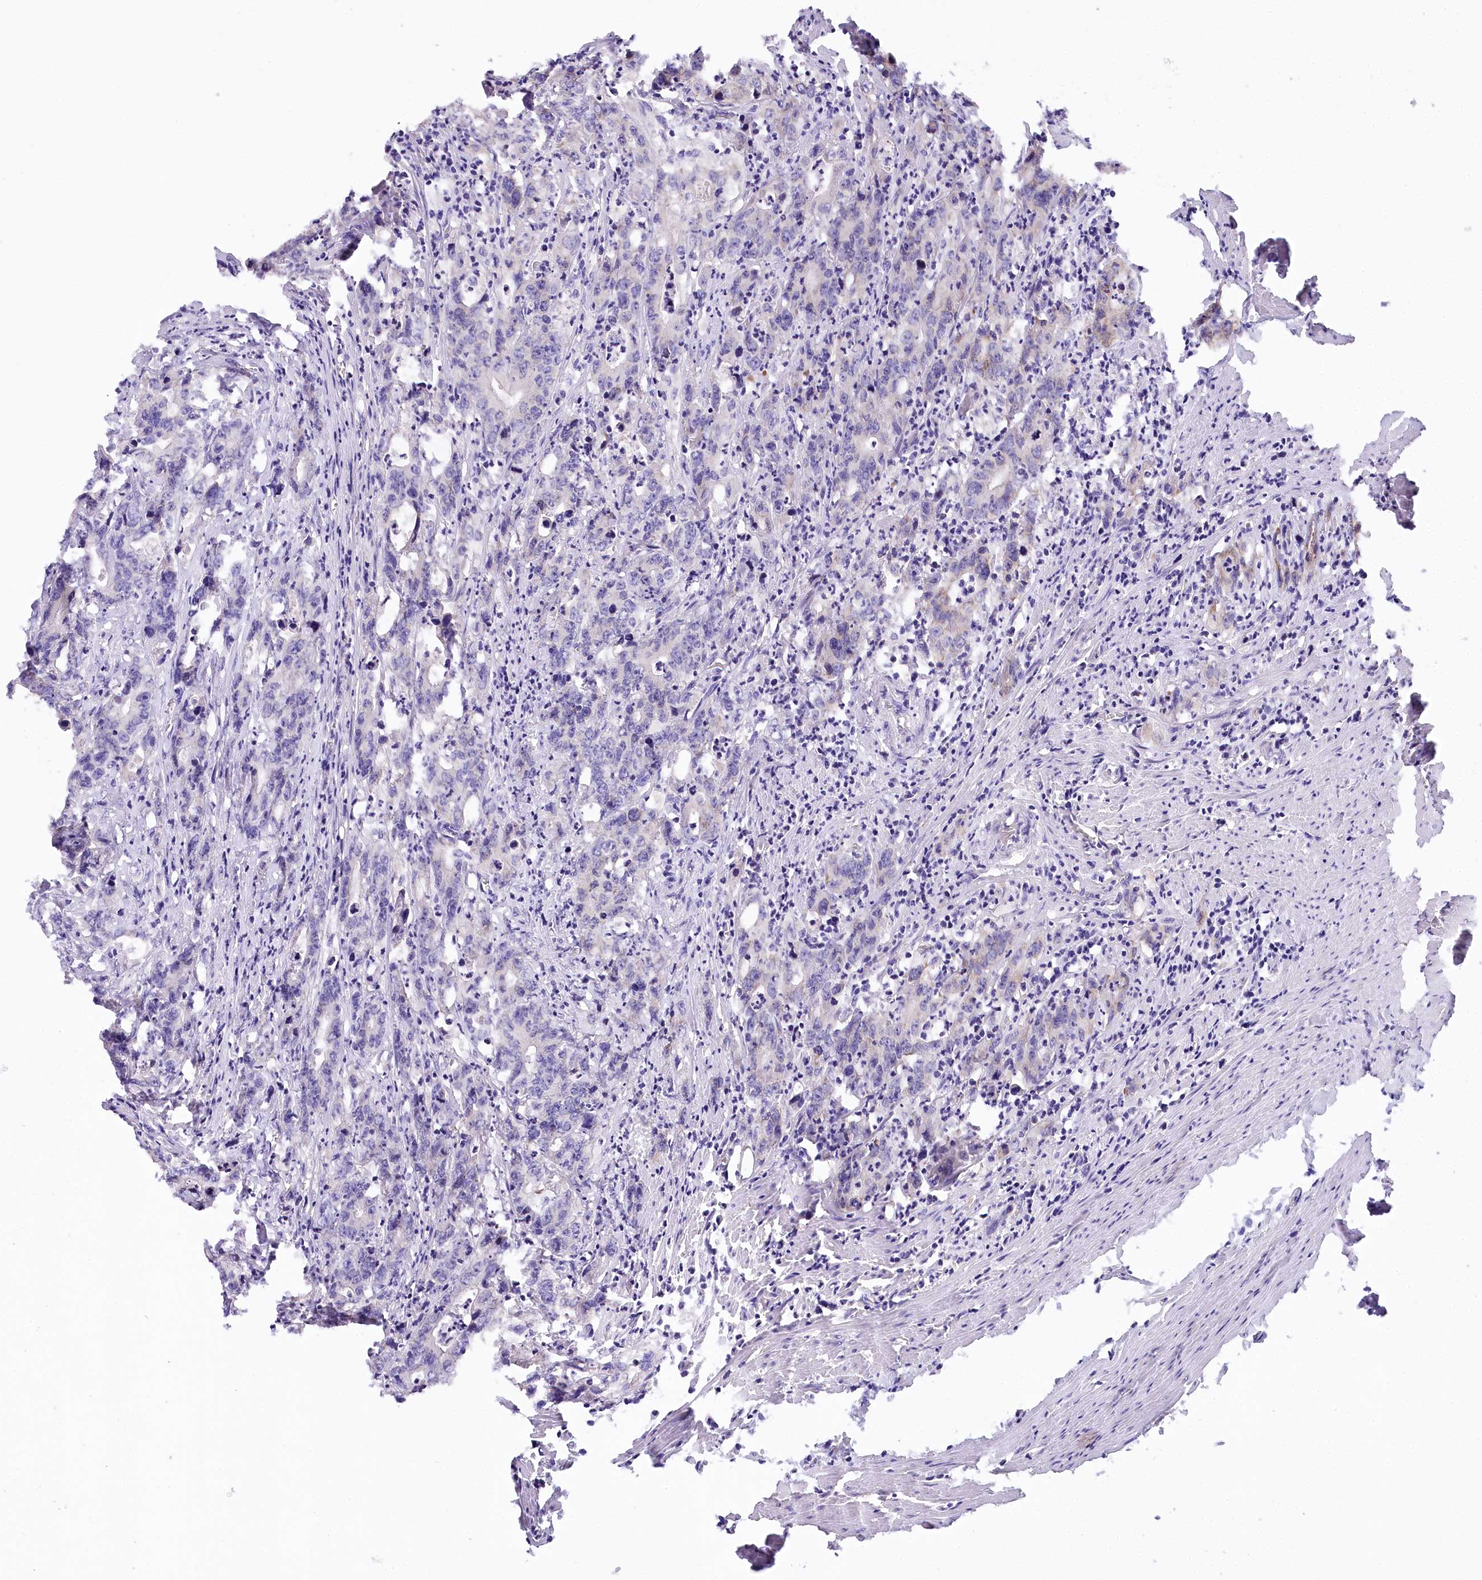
{"staining": {"intensity": "negative", "quantity": "none", "location": "none"}, "tissue": "colorectal cancer", "cell_type": "Tumor cells", "image_type": "cancer", "snomed": [{"axis": "morphology", "description": "Adenocarcinoma, NOS"}, {"axis": "topography", "description": "Colon"}], "caption": "The photomicrograph shows no staining of tumor cells in colorectal adenocarcinoma.", "gene": "MYOZ1", "patient": {"sex": "female", "age": 75}}